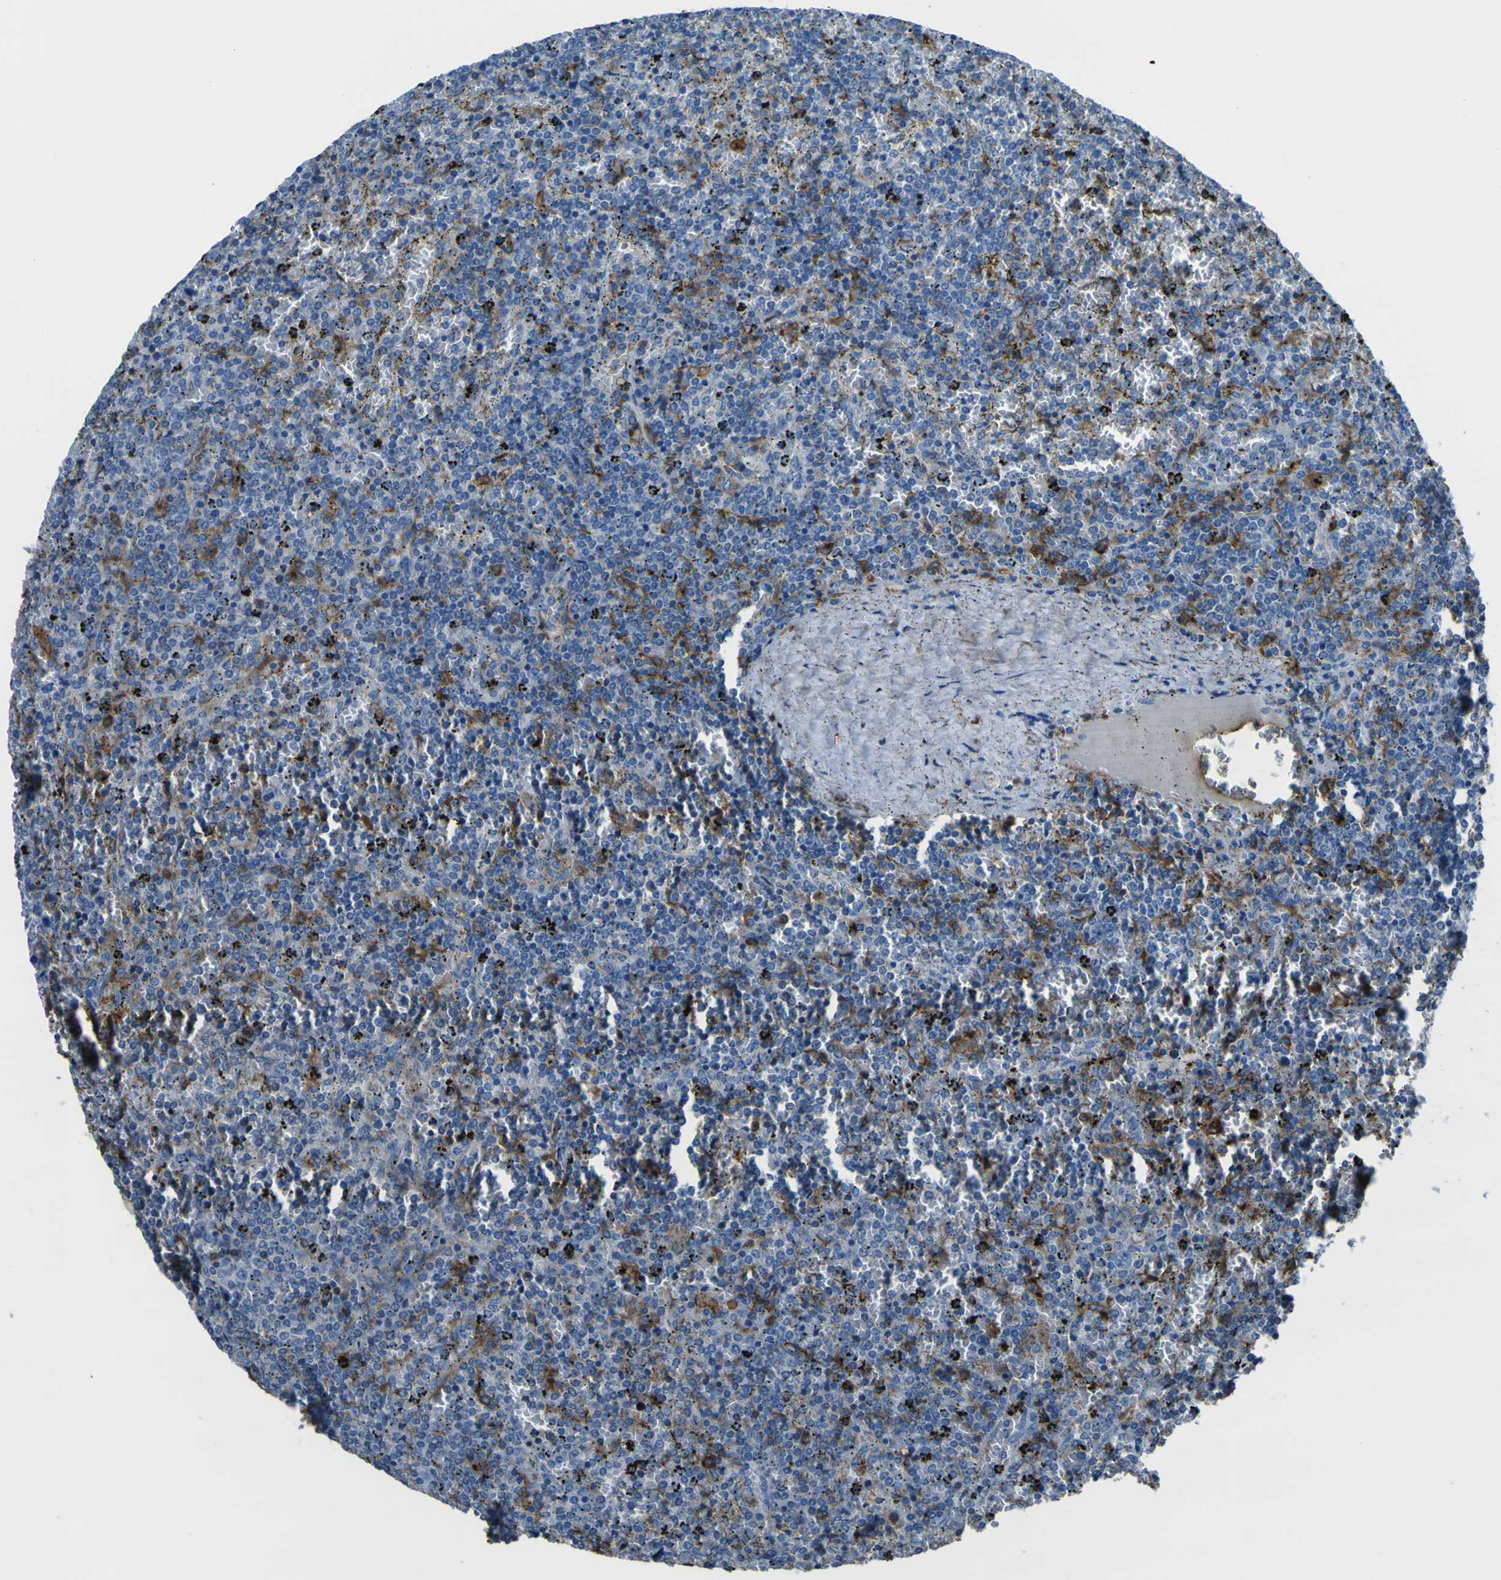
{"staining": {"intensity": "negative", "quantity": "none", "location": "none"}, "tissue": "lymphoma", "cell_type": "Tumor cells", "image_type": "cancer", "snomed": [{"axis": "morphology", "description": "Malignant lymphoma, non-Hodgkin's type, Low grade"}, {"axis": "topography", "description": "Spleen"}], "caption": "Immunohistochemical staining of human lymphoma reveals no significant staining in tumor cells. (Stains: DAB (3,3'-diaminobenzidine) IHC with hematoxylin counter stain, Microscopy: brightfield microscopy at high magnification).", "gene": "LAIR1", "patient": {"sex": "female", "age": 77}}